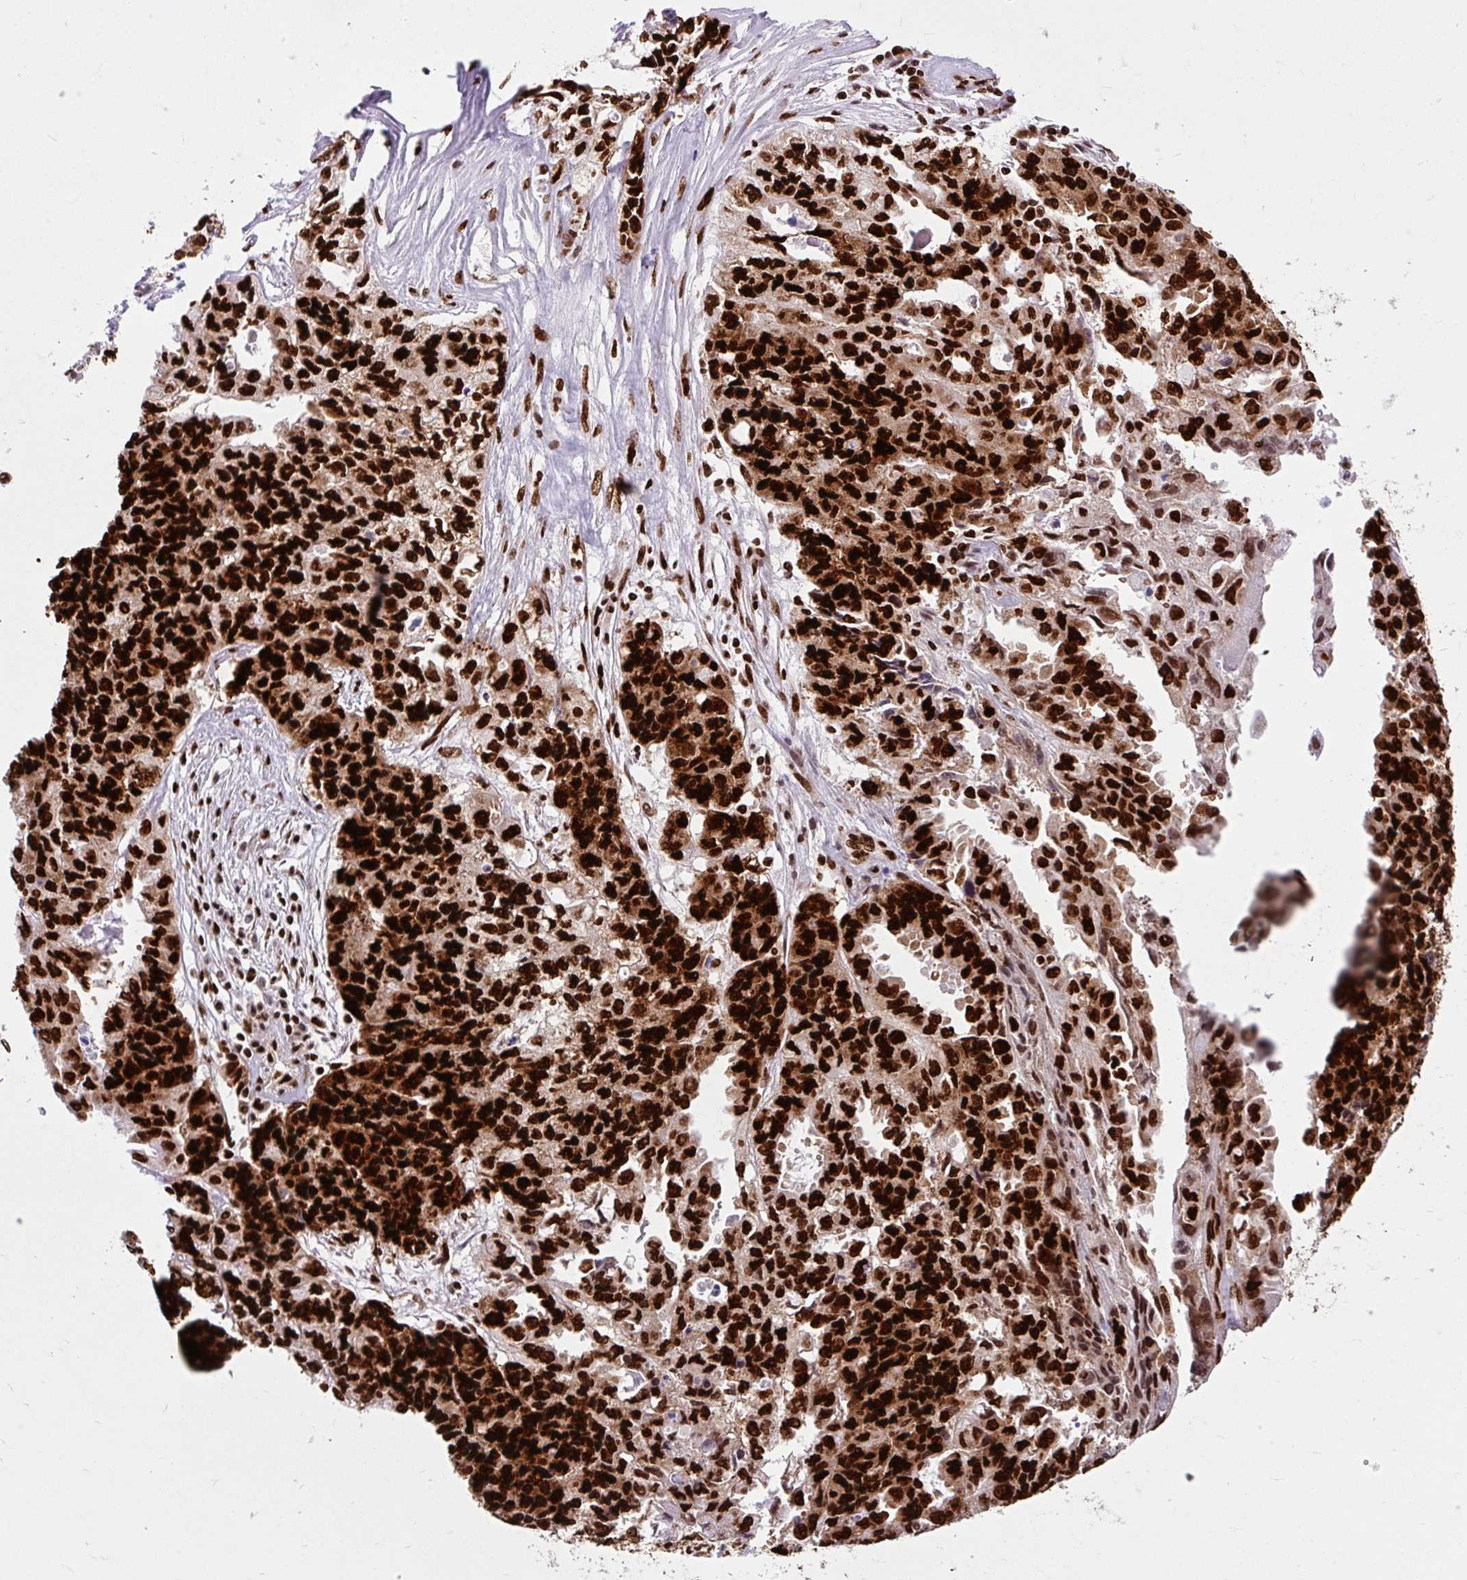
{"staining": {"intensity": "strong", "quantity": ">75%", "location": "nuclear"}, "tissue": "endometrial cancer", "cell_type": "Tumor cells", "image_type": "cancer", "snomed": [{"axis": "morphology", "description": "Adenocarcinoma, NOS"}, {"axis": "topography", "description": "Uterus"}], "caption": "This histopathology image shows immunohistochemistry staining of endometrial cancer, with high strong nuclear expression in approximately >75% of tumor cells.", "gene": "FUS", "patient": {"sex": "female", "age": 79}}